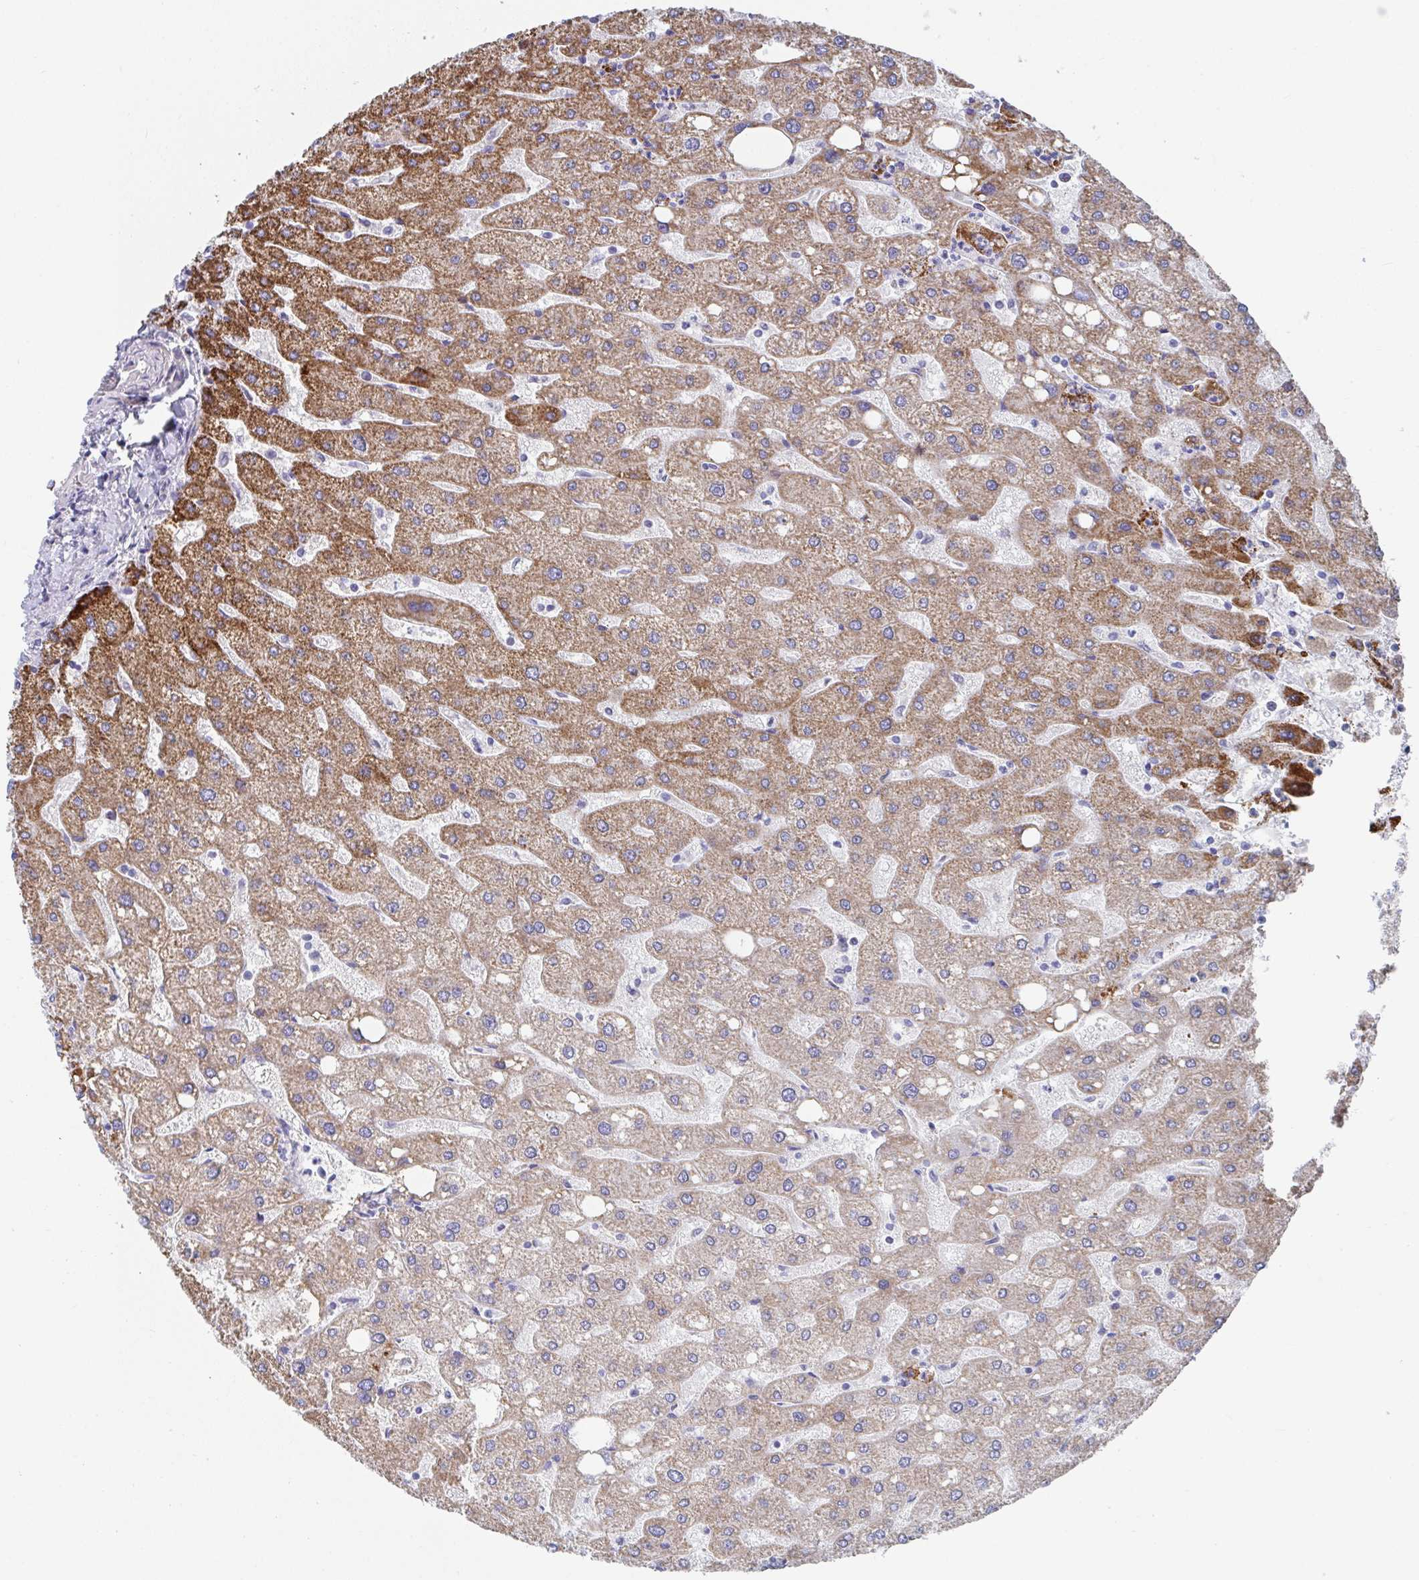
{"staining": {"intensity": "negative", "quantity": "none", "location": "none"}, "tissue": "liver", "cell_type": "Cholangiocytes", "image_type": "normal", "snomed": [{"axis": "morphology", "description": "Normal tissue, NOS"}, {"axis": "topography", "description": "Liver"}], "caption": "Immunohistochemistry (IHC) of unremarkable liver displays no positivity in cholangiocytes.", "gene": "ATP5F1C", "patient": {"sex": "male", "age": 67}}